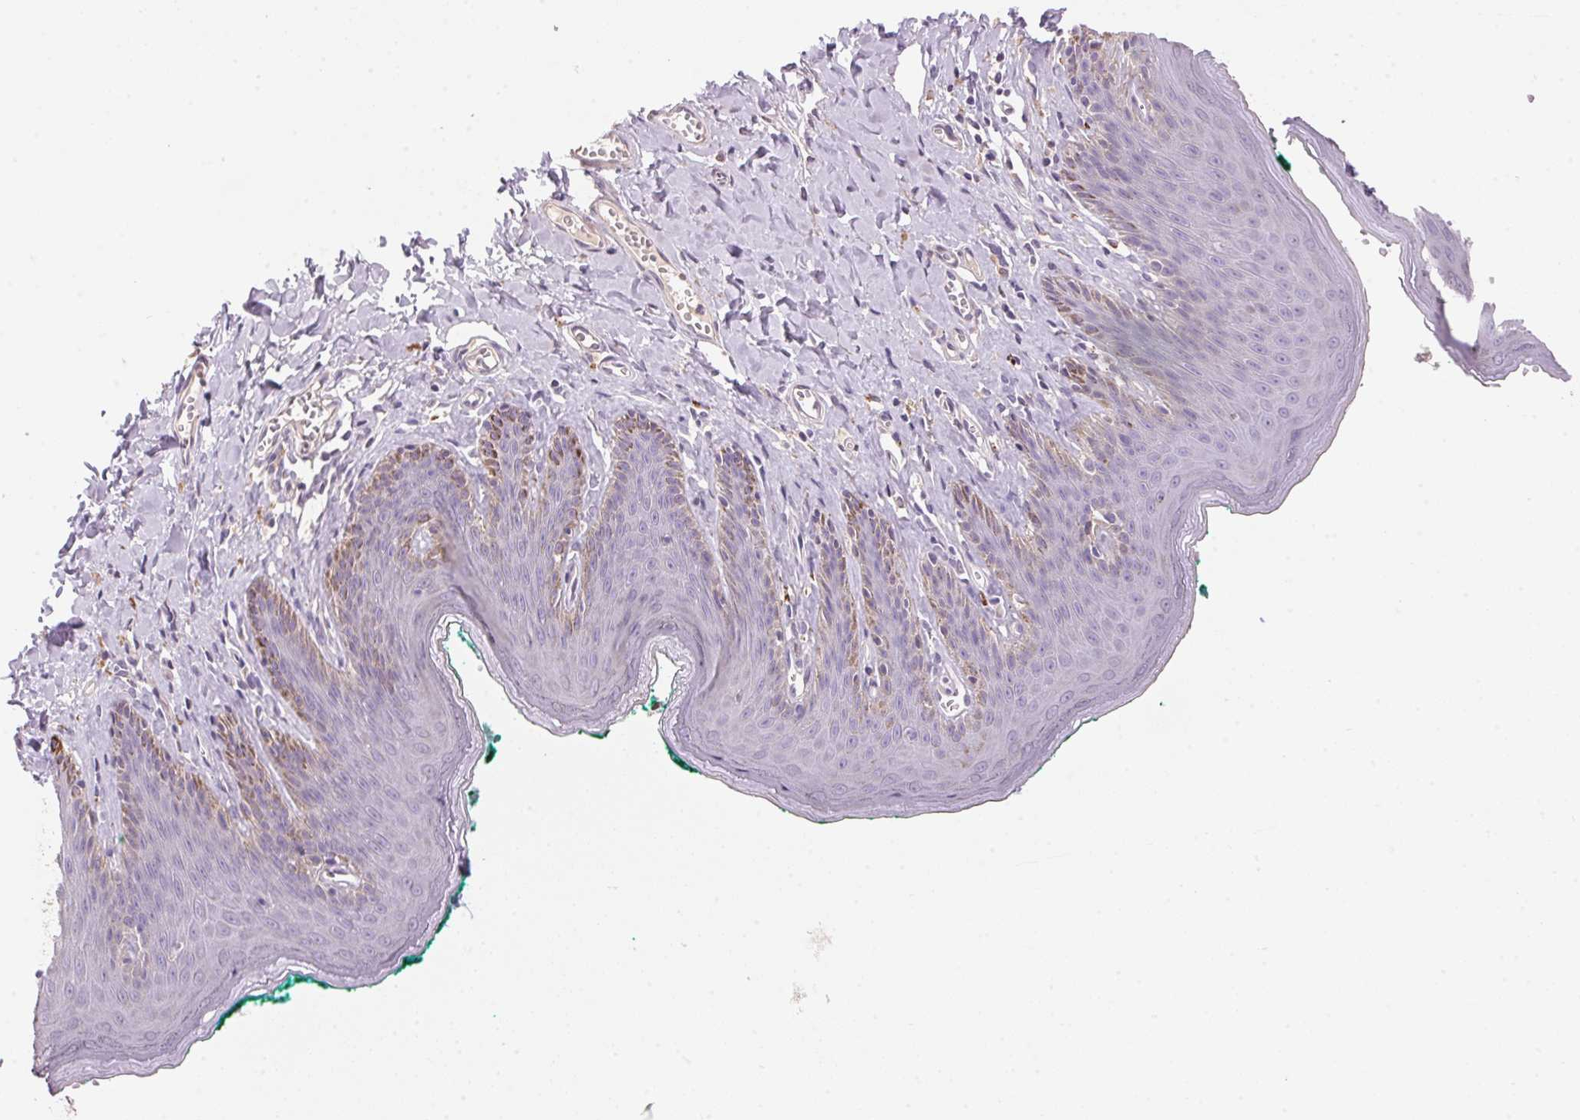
{"staining": {"intensity": "negative", "quantity": "none", "location": "none"}, "tissue": "skin", "cell_type": "Epidermal cells", "image_type": "normal", "snomed": [{"axis": "morphology", "description": "Normal tissue, NOS"}, {"axis": "topography", "description": "Vulva"}, {"axis": "topography", "description": "Peripheral nerve tissue"}], "caption": "Human skin stained for a protein using IHC reveals no staining in epidermal cells.", "gene": "LYZL6", "patient": {"sex": "female", "age": 66}}